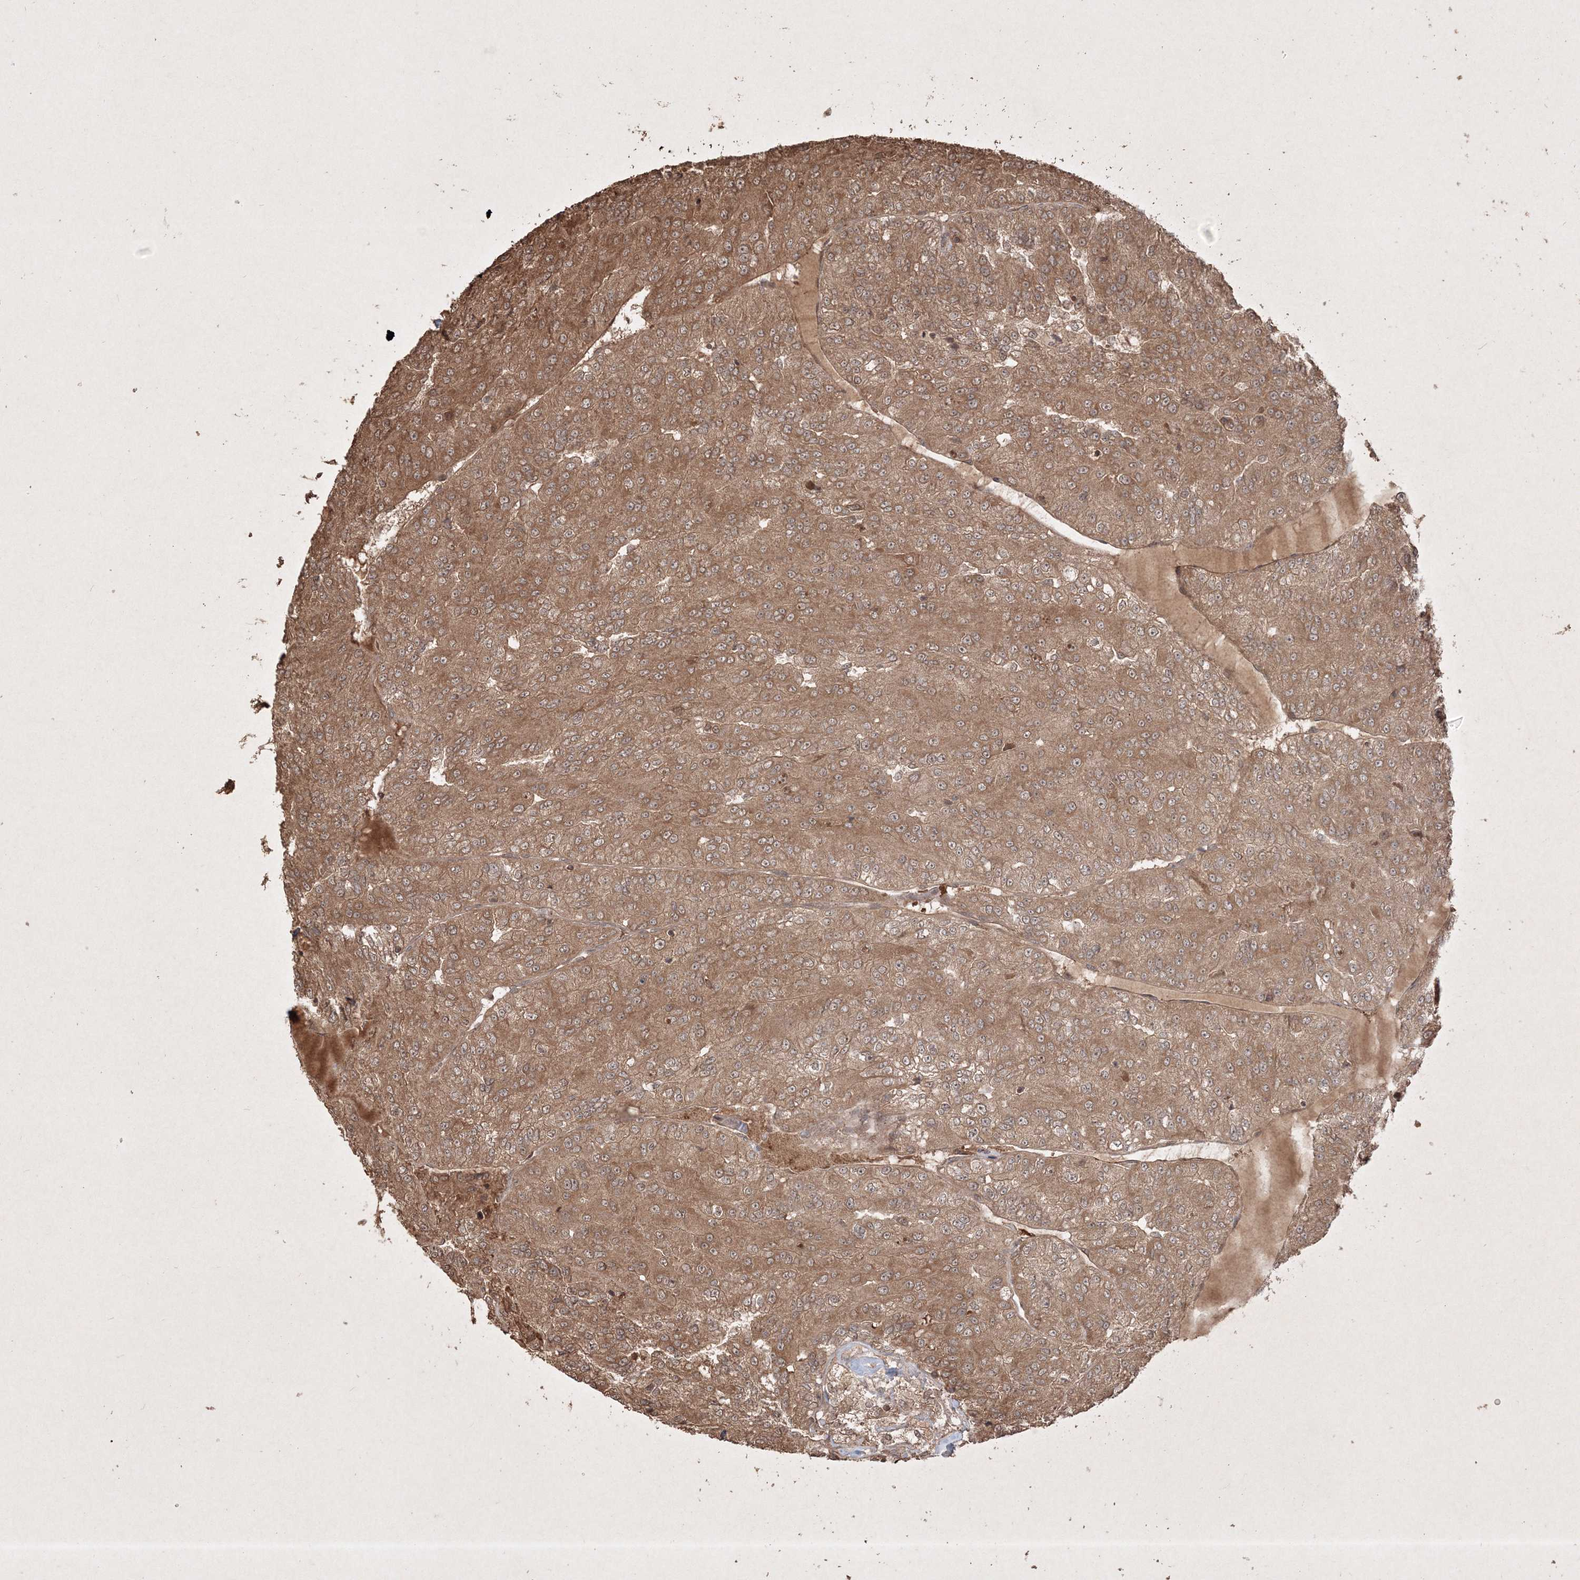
{"staining": {"intensity": "moderate", "quantity": ">75%", "location": "cytoplasmic/membranous"}, "tissue": "renal cancer", "cell_type": "Tumor cells", "image_type": "cancer", "snomed": [{"axis": "morphology", "description": "Adenocarcinoma, NOS"}, {"axis": "topography", "description": "Kidney"}], "caption": "Human renal adenocarcinoma stained with a protein marker displays moderate staining in tumor cells.", "gene": "PELI3", "patient": {"sex": "female", "age": 63}}